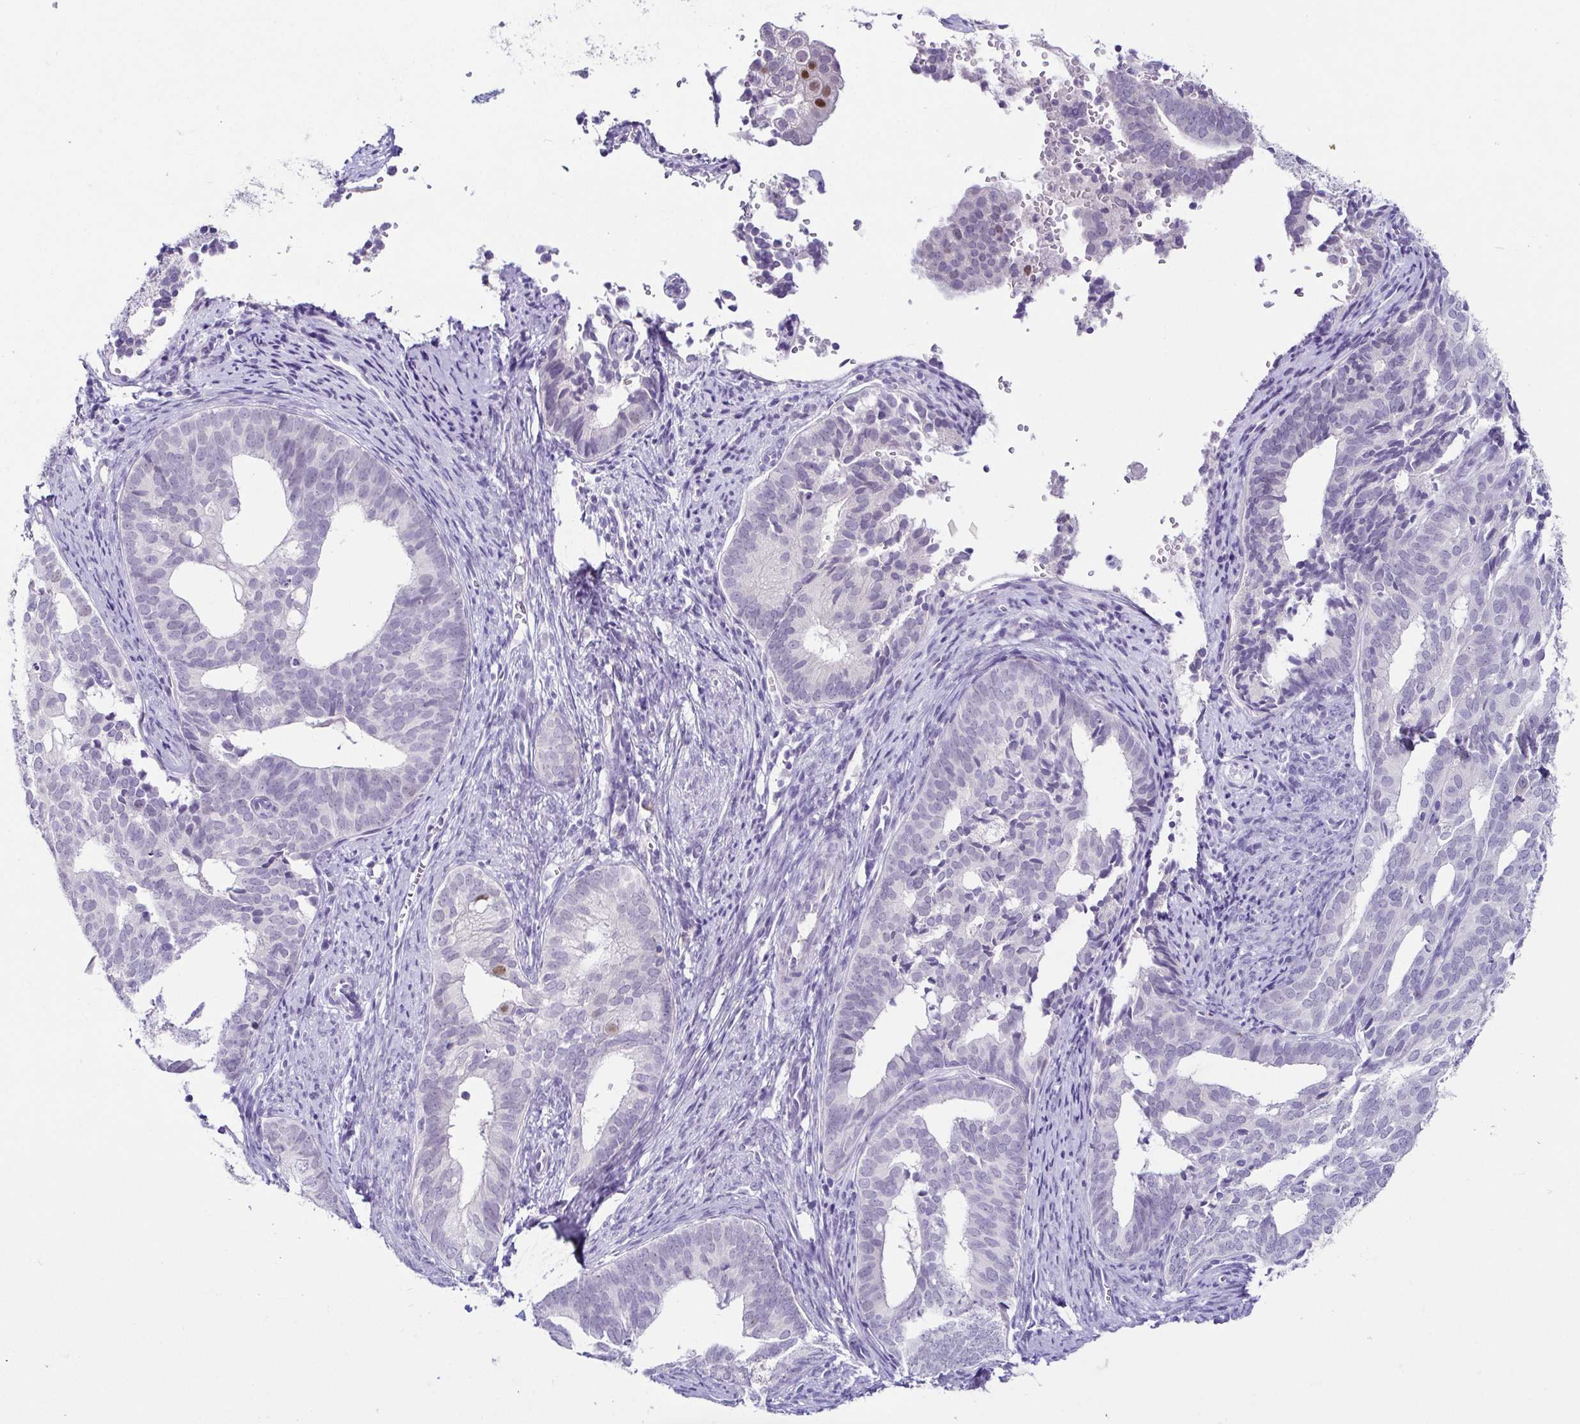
{"staining": {"intensity": "negative", "quantity": "none", "location": "none"}, "tissue": "endometrial cancer", "cell_type": "Tumor cells", "image_type": "cancer", "snomed": [{"axis": "morphology", "description": "Adenocarcinoma, NOS"}, {"axis": "topography", "description": "Endometrium"}], "caption": "Protein analysis of endometrial cancer (adenocarcinoma) displays no significant positivity in tumor cells.", "gene": "TP73", "patient": {"sex": "female", "age": 75}}